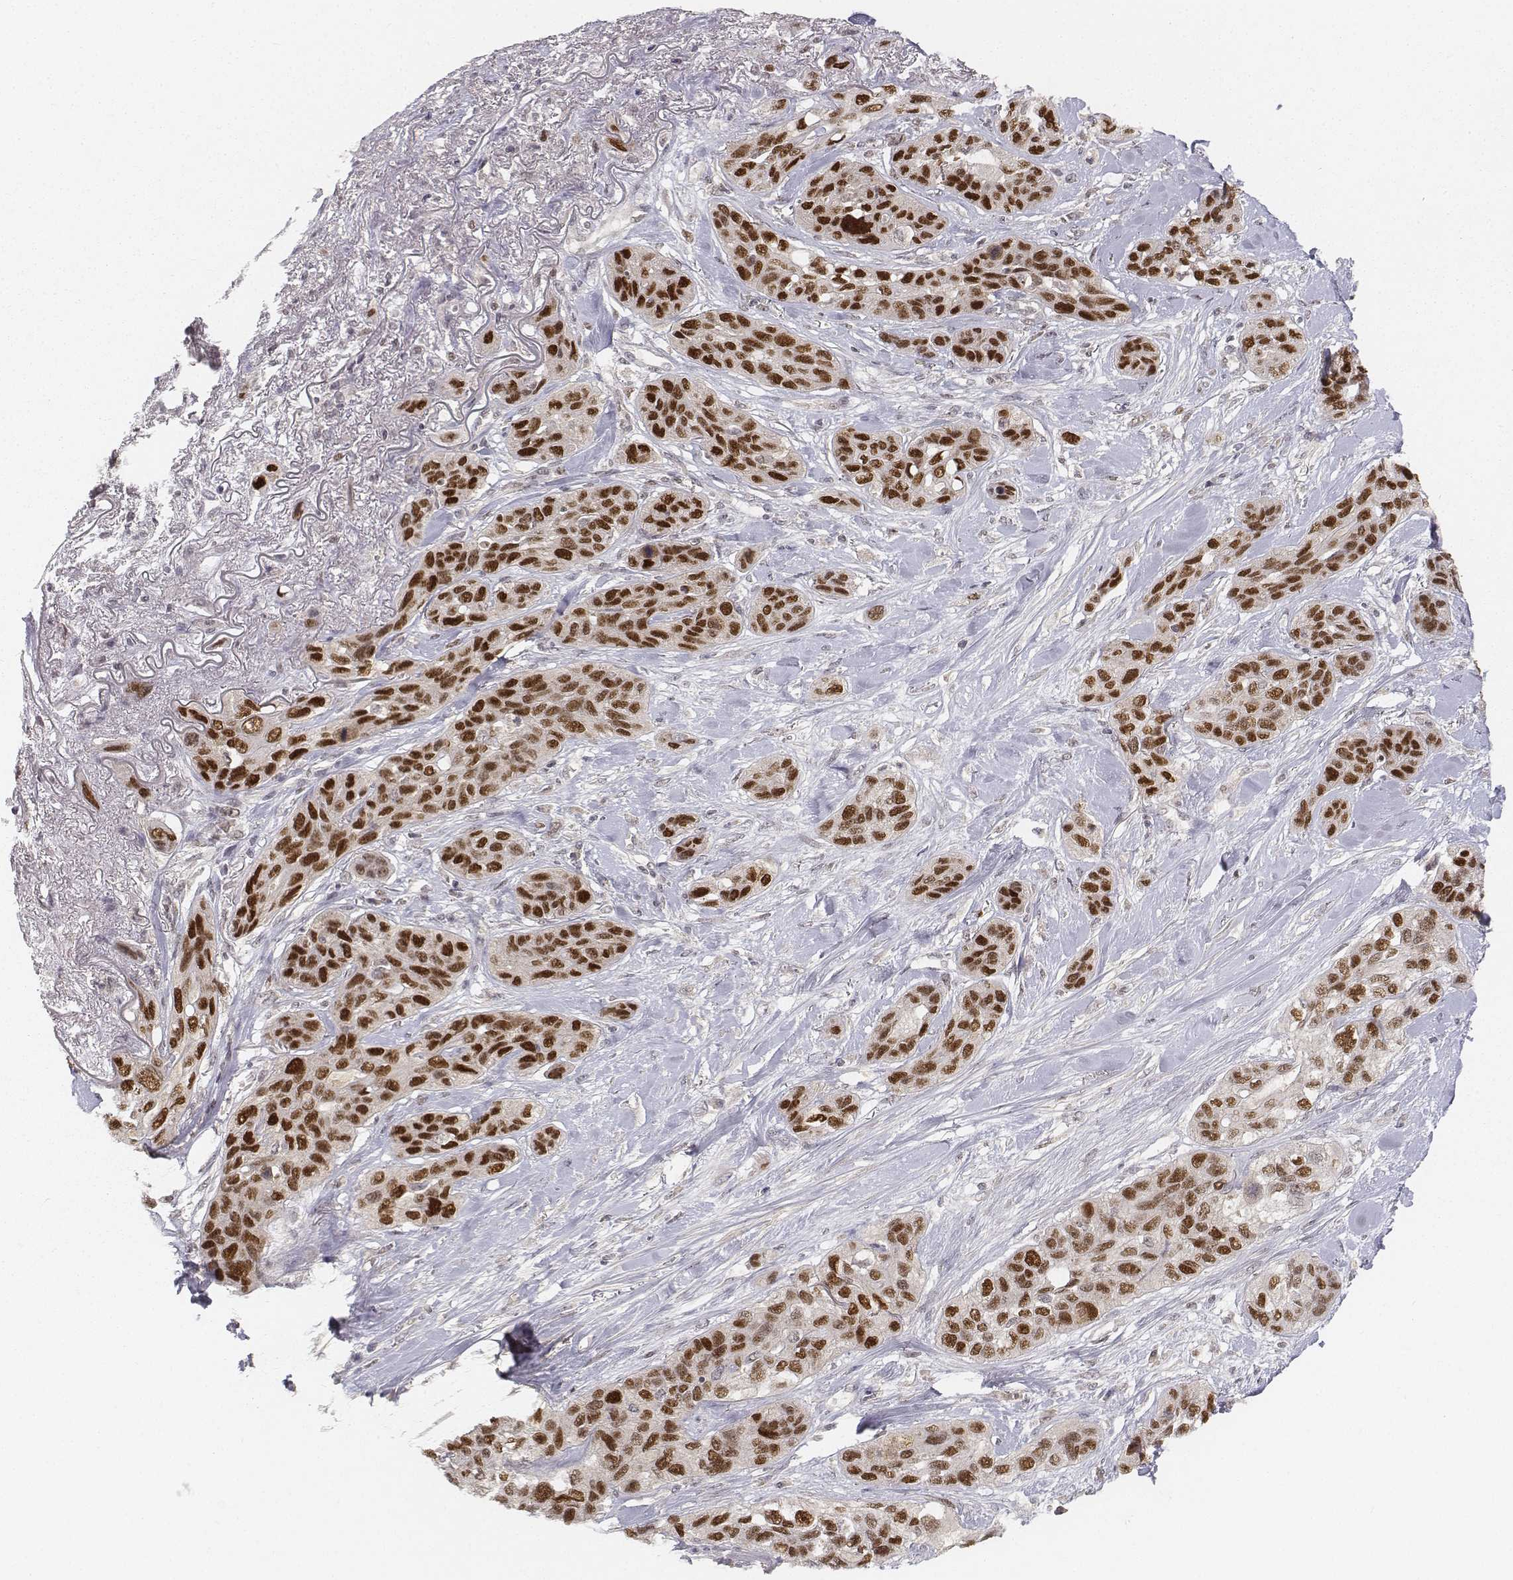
{"staining": {"intensity": "strong", "quantity": ">75%", "location": "nuclear"}, "tissue": "lung cancer", "cell_type": "Tumor cells", "image_type": "cancer", "snomed": [{"axis": "morphology", "description": "Squamous cell carcinoma, NOS"}, {"axis": "topography", "description": "Lung"}], "caption": "Immunohistochemistry (IHC) micrograph of neoplastic tissue: lung cancer (squamous cell carcinoma) stained using immunohistochemistry displays high levels of strong protein expression localized specifically in the nuclear of tumor cells, appearing as a nuclear brown color.", "gene": "FANCD2", "patient": {"sex": "female", "age": 70}}